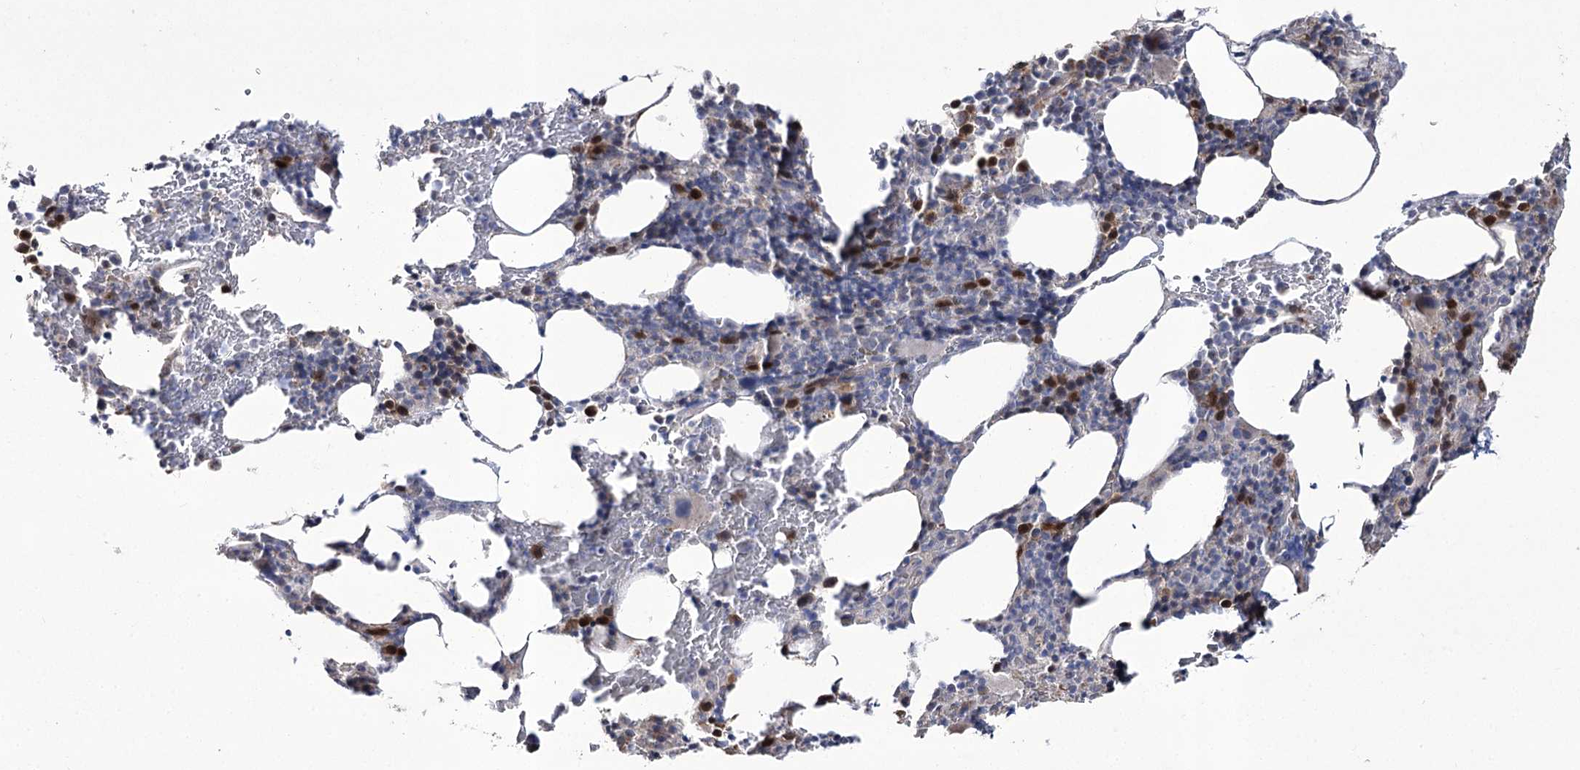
{"staining": {"intensity": "moderate", "quantity": "25%-75%", "location": "nuclear"}, "tissue": "bone marrow", "cell_type": "Hematopoietic cells", "image_type": "normal", "snomed": [{"axis": "morphology", "description": "Normal tissue, NOS"}, {"axis": "topography", "description": "Bone marrow"}], "caption": "Human bone marrow stained with a brown dye shows moderate nuclear positive expression in approximately 25%-75% of hematopoietic cells.", "gene": "REXO2", "patient": {"sex": "male", "age": 62}}